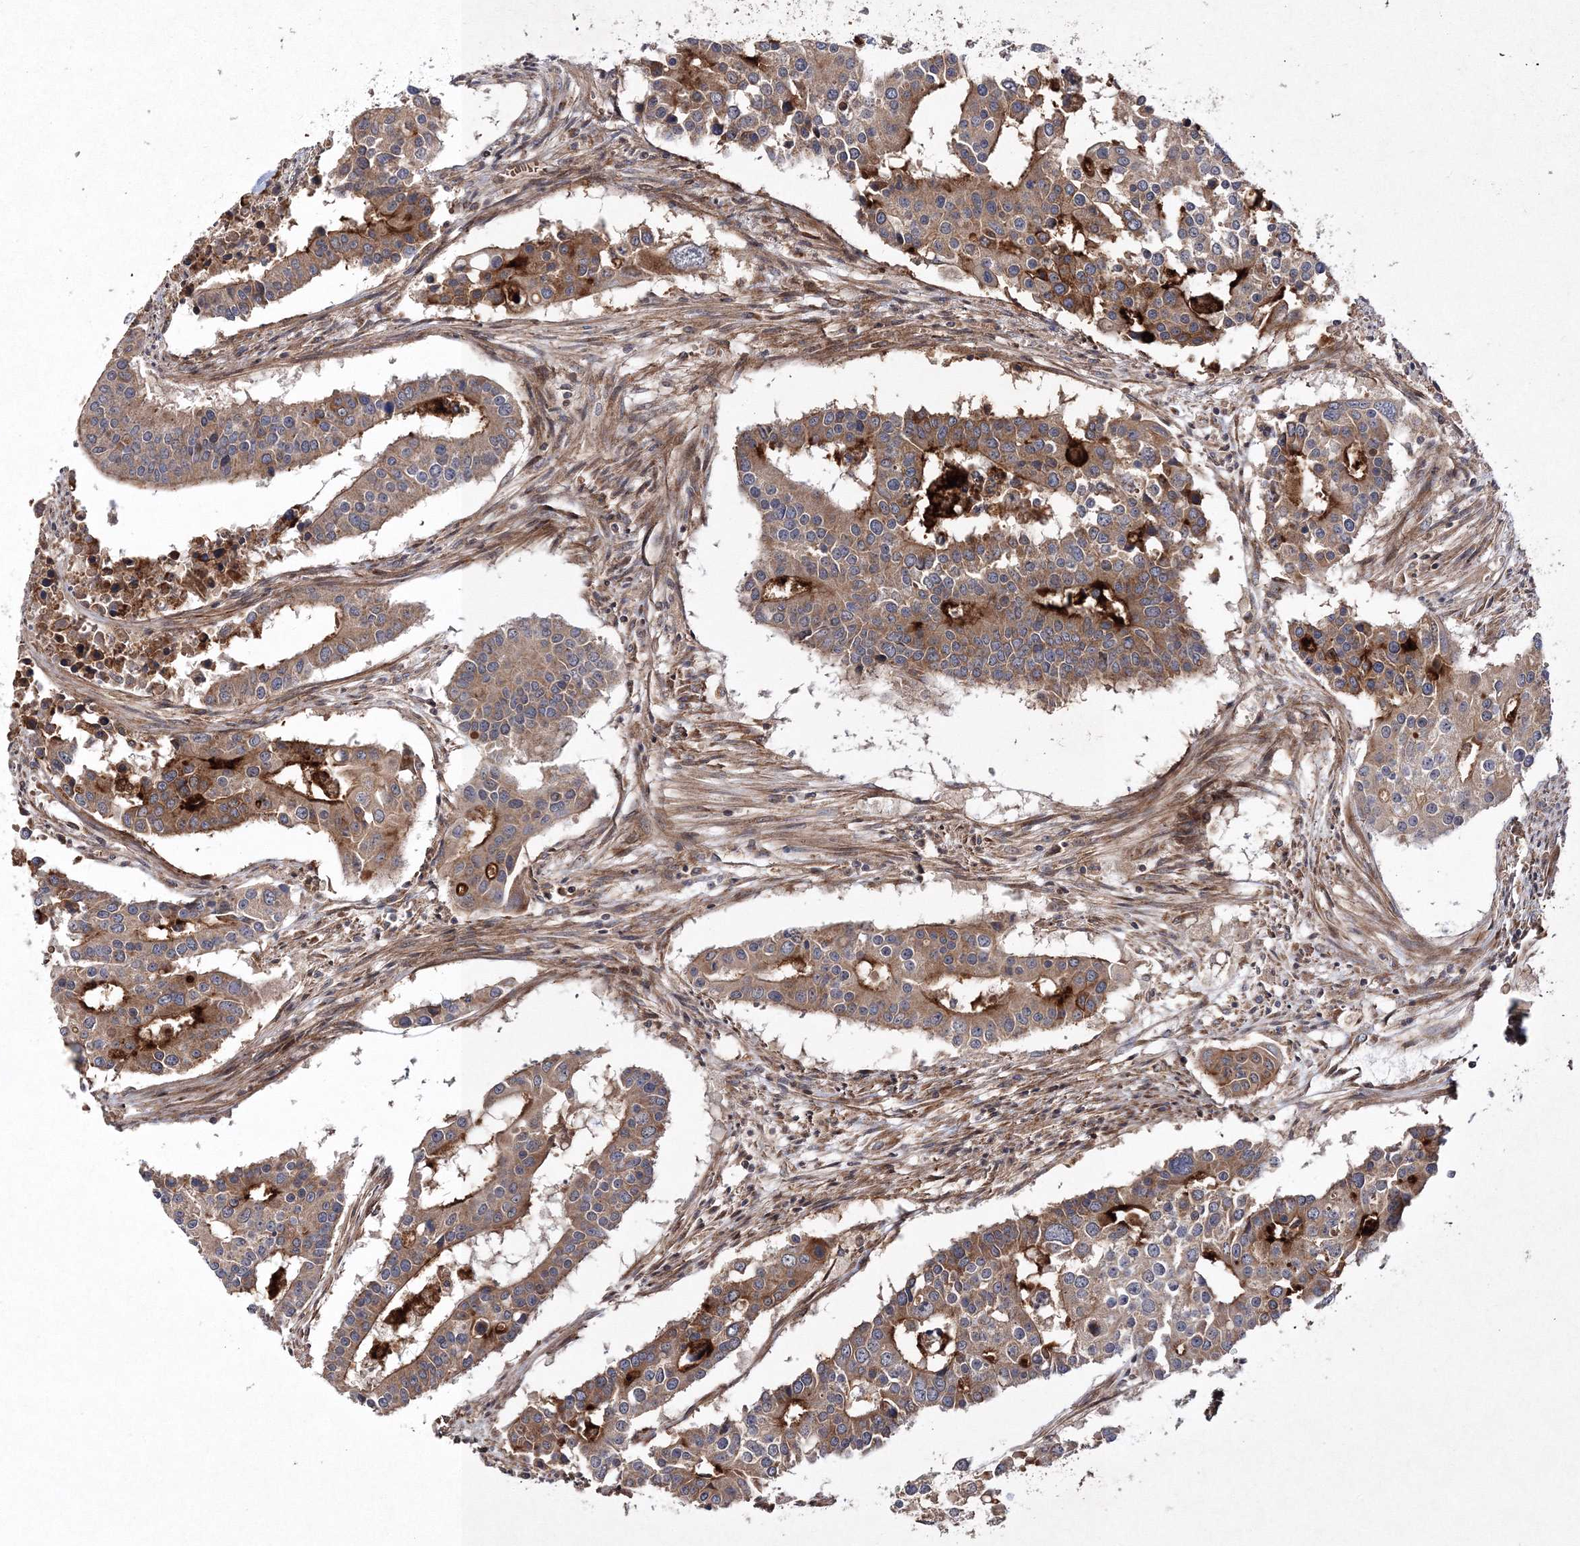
{"staining": {"intensity": "moderate", "quantity": ">75%", "location": "cytoplasmic/membranous"}, "tissue": "colorectal cancer", "cell_type": "Tumor cells", "image_type": "cancer", "snomed": [{"axis": "morphology", "description": "Adenocarcinoma, NOS"}, {"axis": "topography", "description": "Colon"}], "caption": "A brown stain shows moderate cytoplasmic/membranous positivity of a protein in colorectal cancer (adenocarcinoma) tumor cells.", "gene": "DNAJC13", "patient": {"sex": "male", "age": 77}}